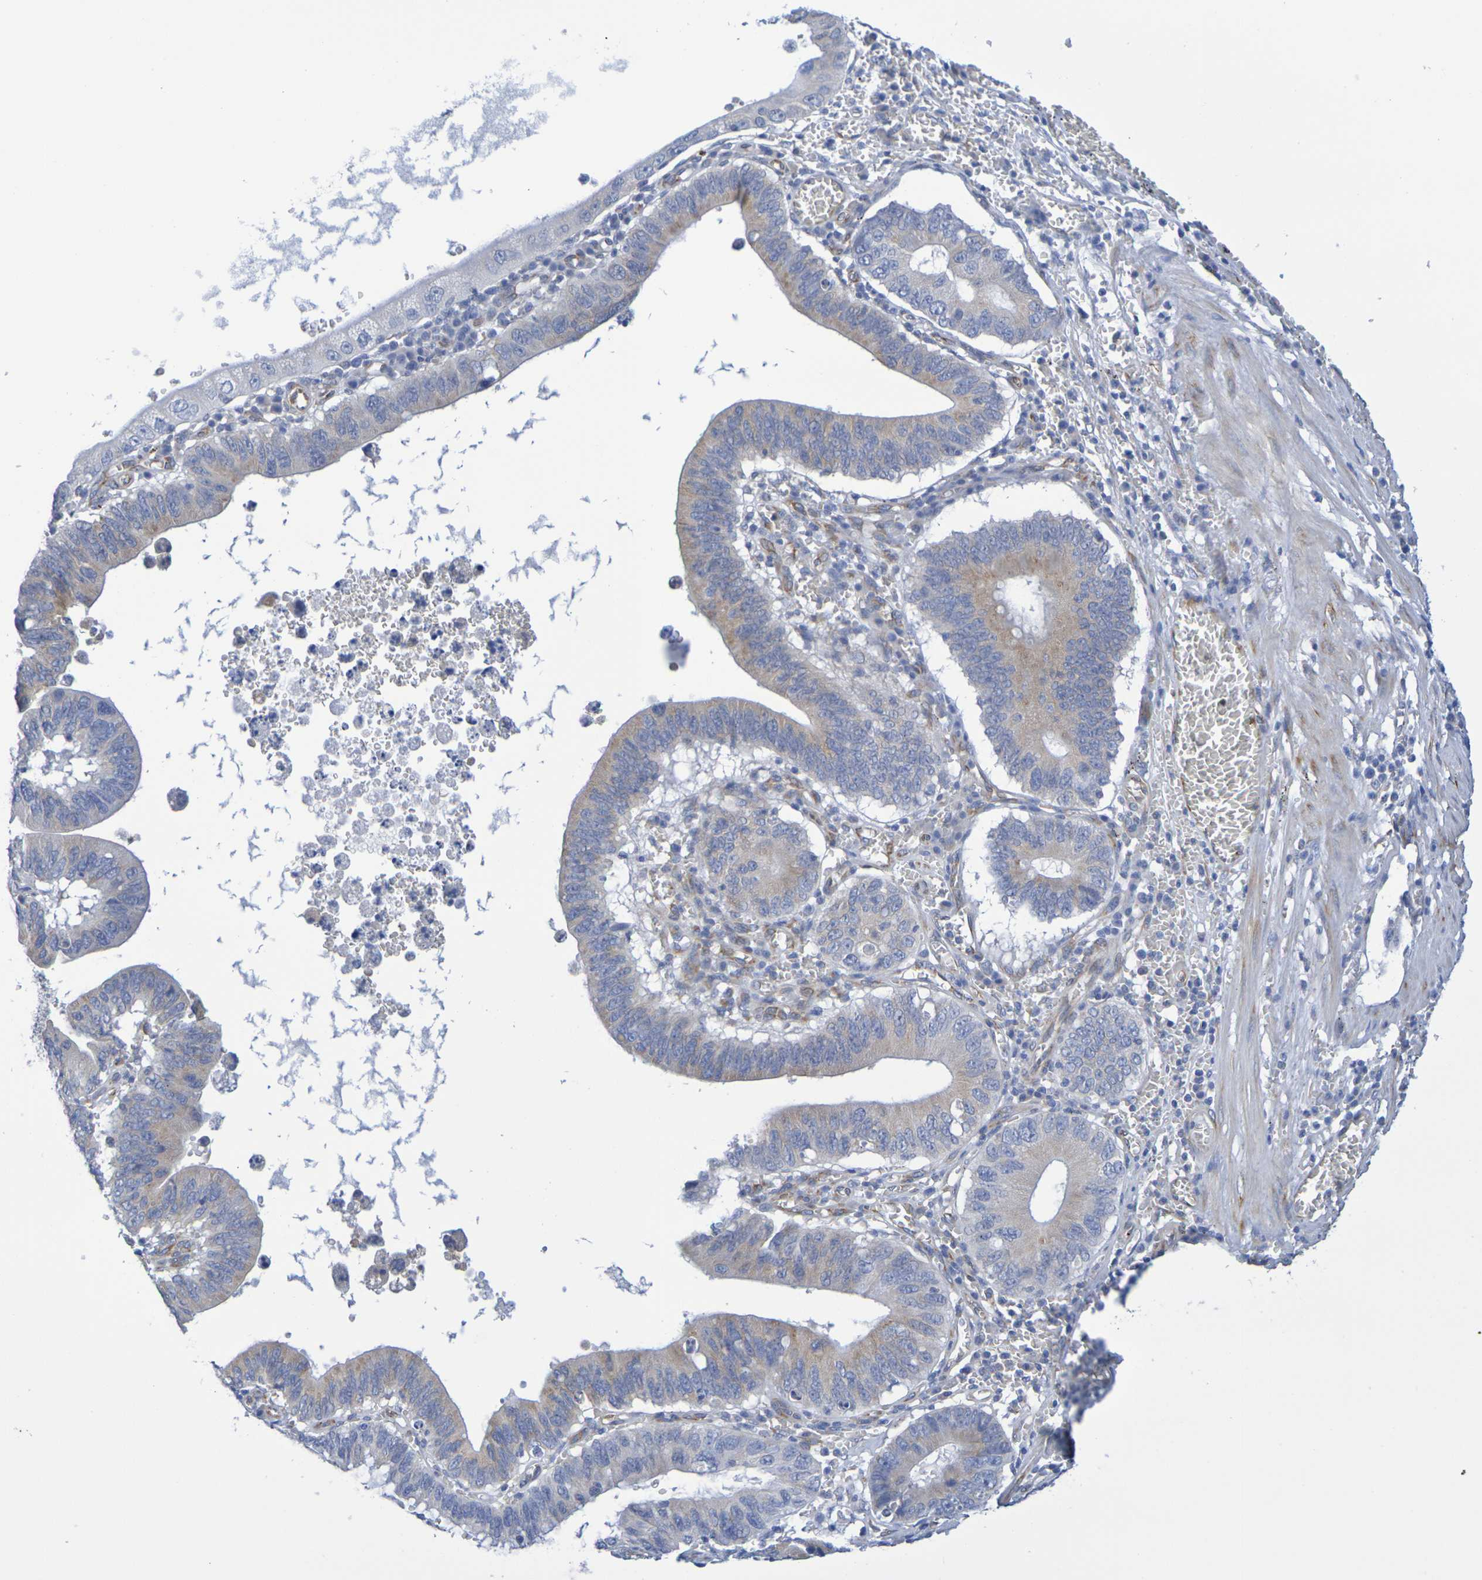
{"staining": {"intensity": "weak", "quantity": "25%-75%", "location": "cytoplasmic/membranous"}, "tissue": "stomach cancer", "cell_type": "Tumor cells", "image_type": "cancer", "snomed": [{"axis": "morphology", "description": "Adenocarcinoma, NOS"}, {"axis": "topography", "description": "Stomach"}, {"axis": "topography", "description": "Gastric cardia"}], "caption": "This micrograph reveals stomach cancer (adenocarcinoma) stained with IHC to label a protein in brown. The cytoplasmic/membranous of tumor cells show weak positivity for the protein. Nuclei are counter-stained blue.", "gene": "TMCC3", "patient": {"sex": "male", "age": 59}}